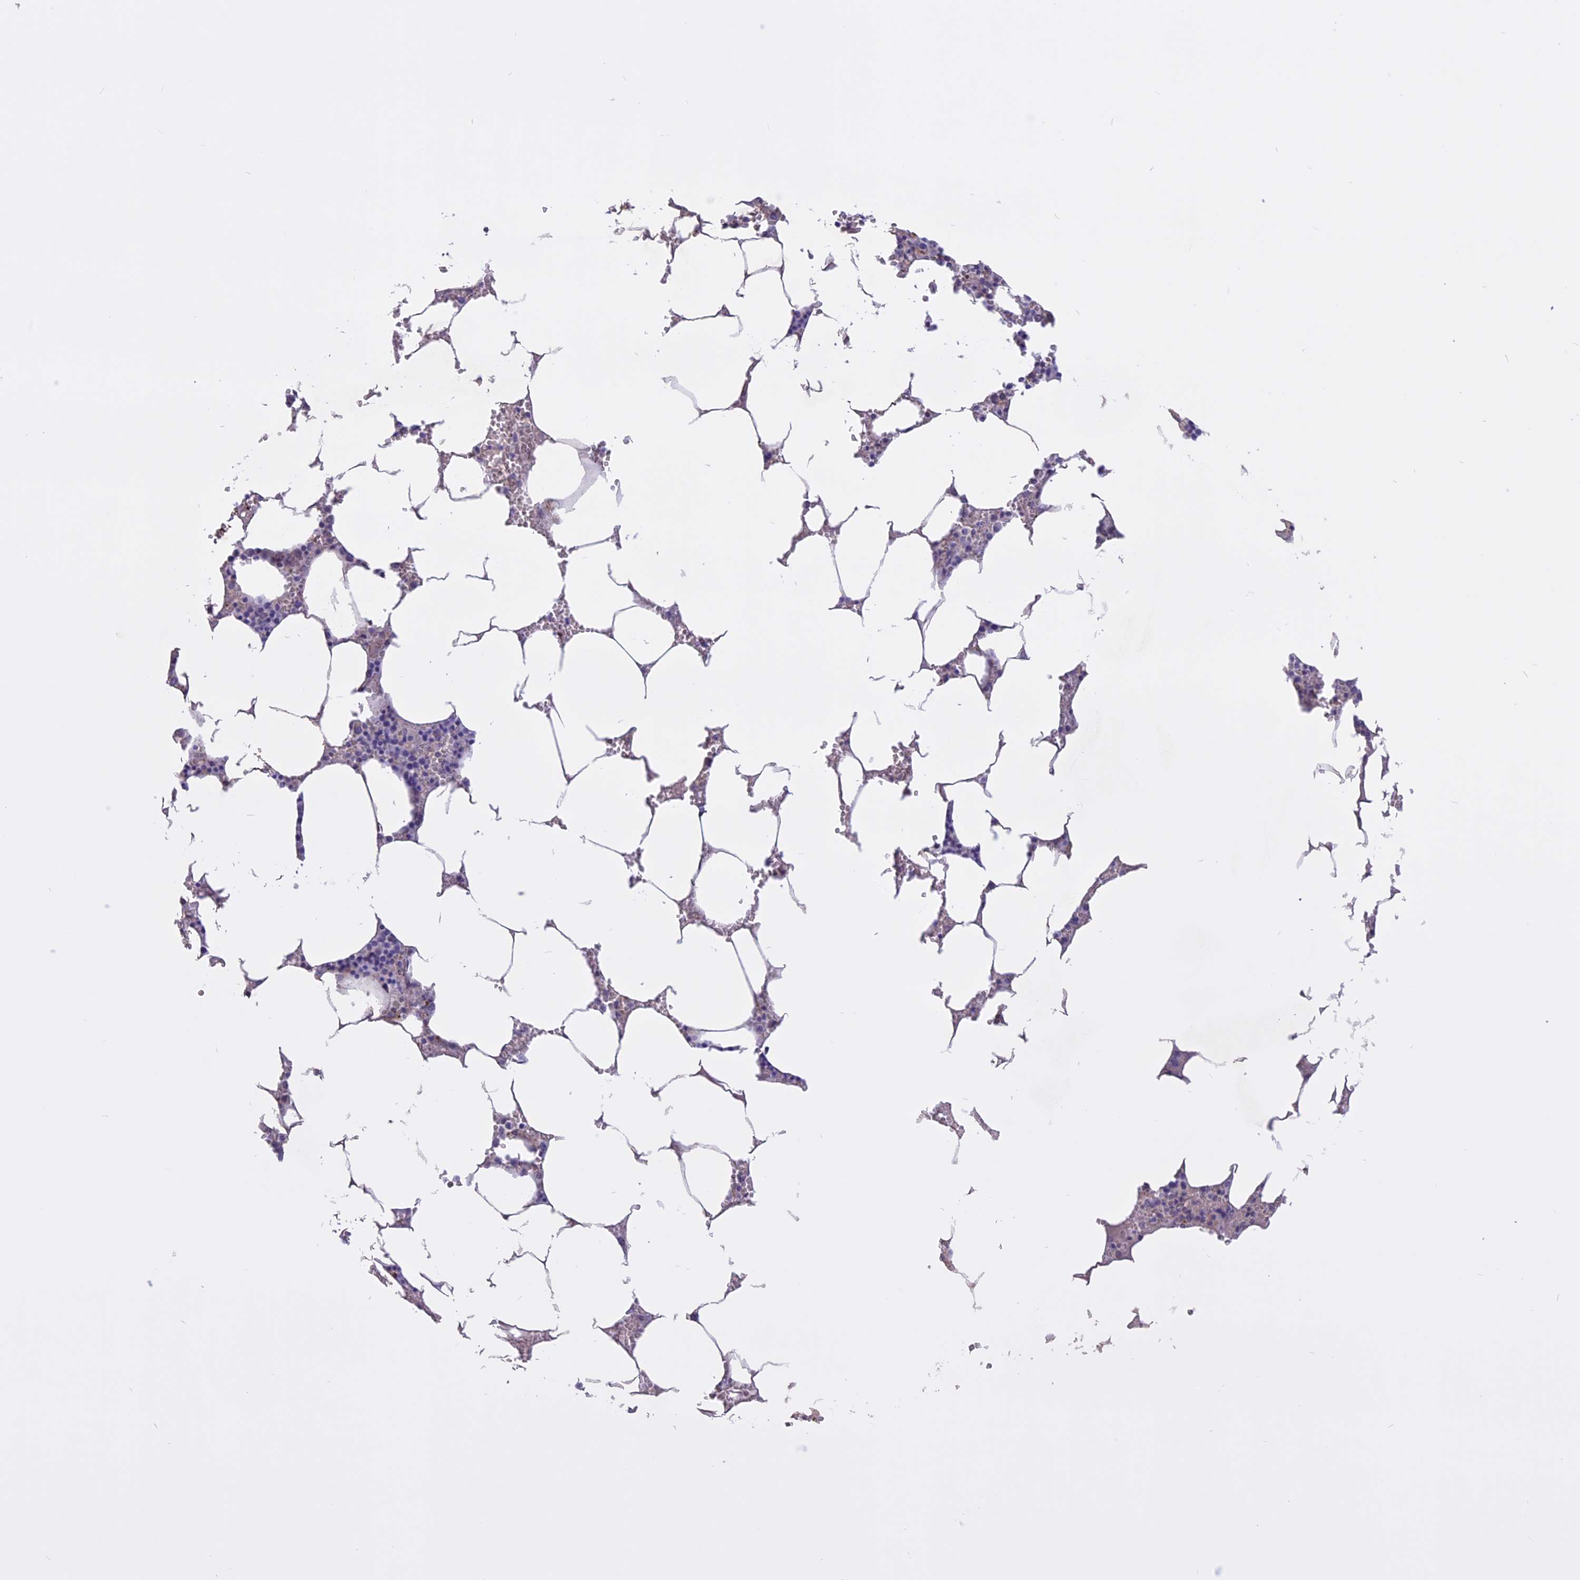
{"staining": {"intensity": "negative", "quantity": "none", "location": "none"}, "tissue": "bone marrow", "cell_type": "Hematopoietic cells", "image_type": "normal", "snomed": [{"axis": "morphology", "description": "Normal tissue, NOS"}, {"axis": "topography", "description": "Bone marrow"}], "caption": "The immunohistochemistry histopathology image has no significant staining in hematopoietic cells of bone marrow. (DAB IHC visualized using brightfield microscopy, high magnification).", "gene": "SPHKAP", "patient": {"sex": "male", "age": 70}}